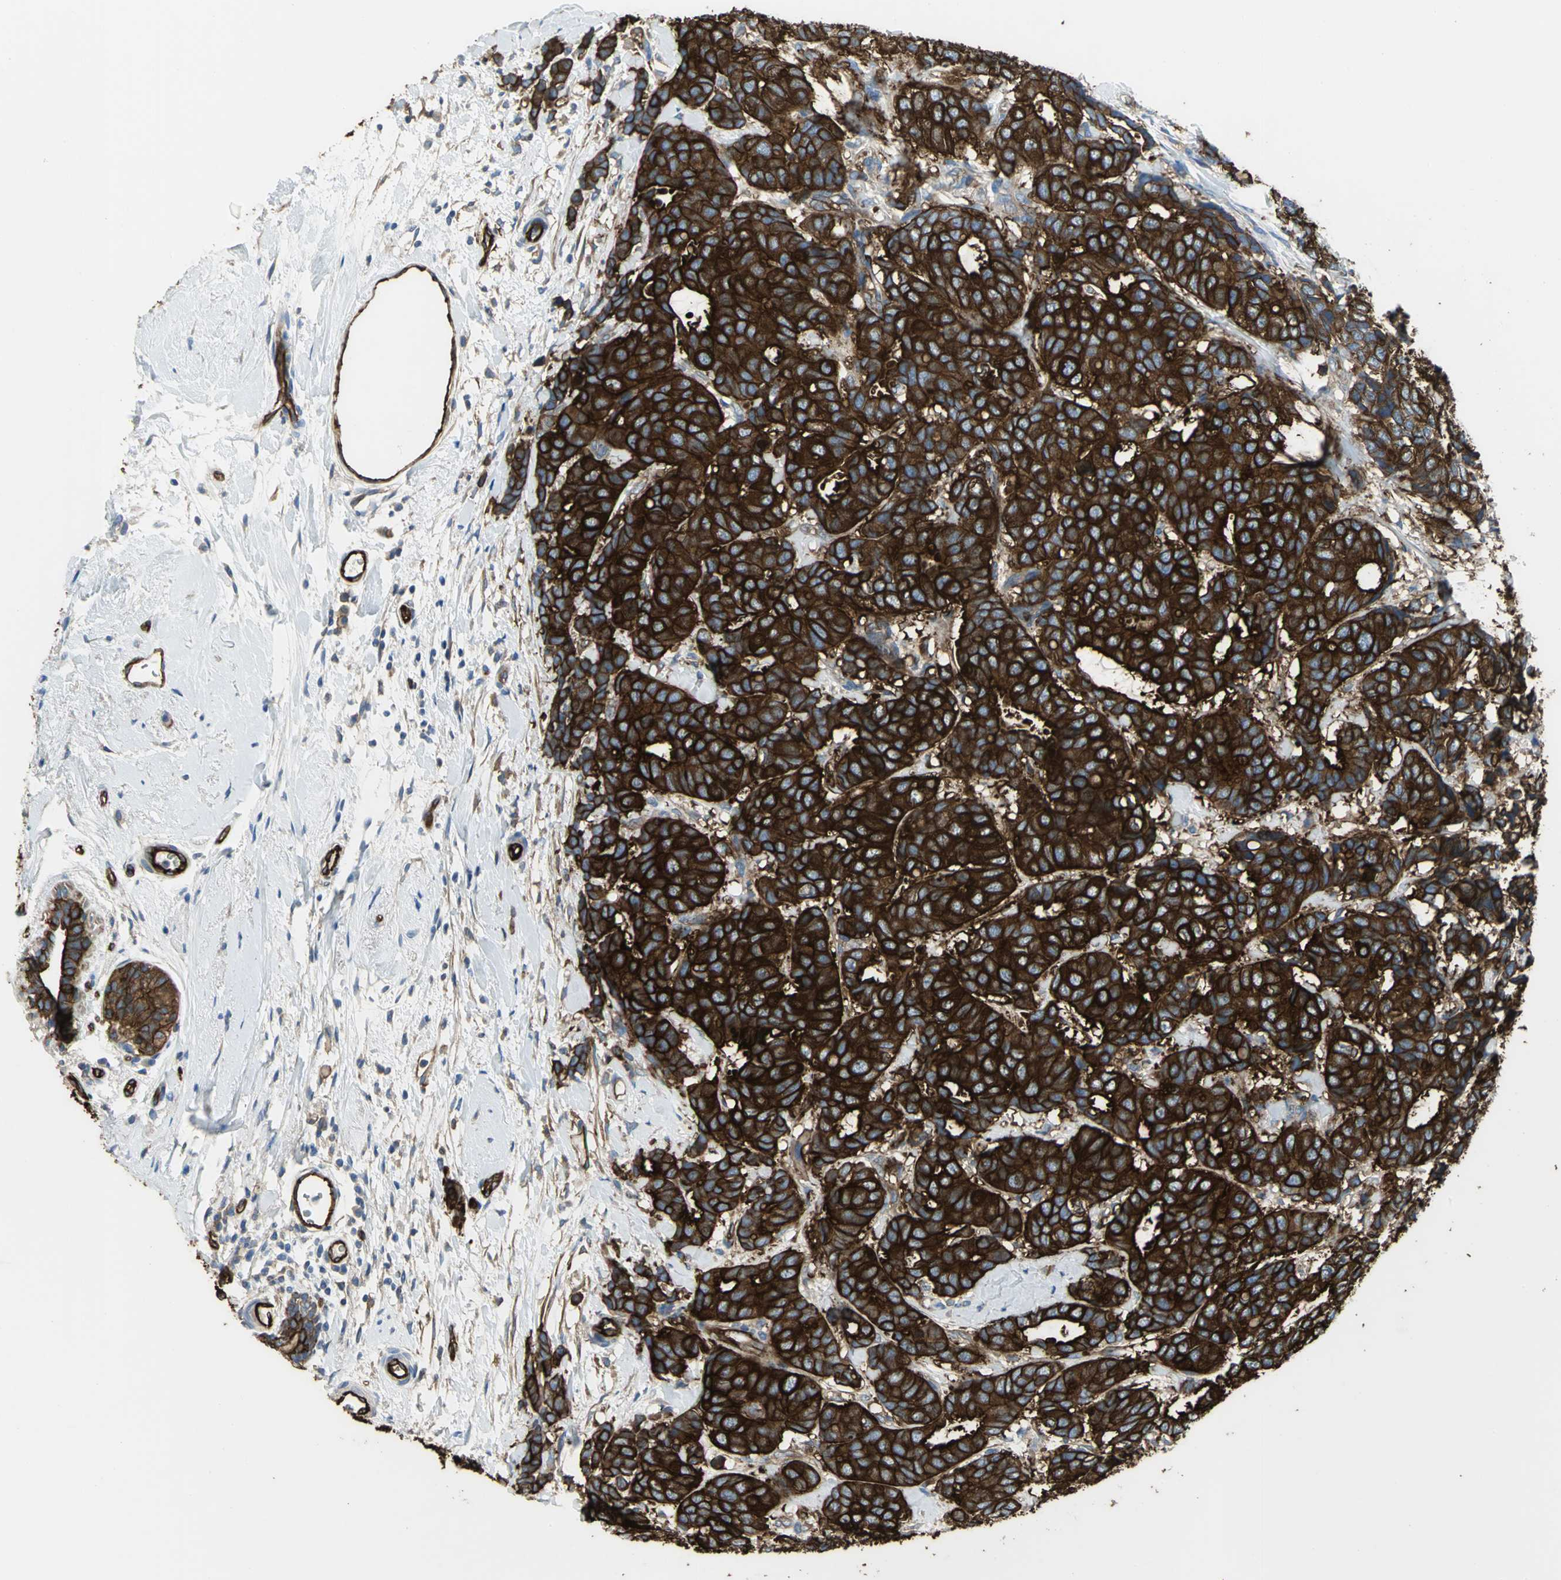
{"staining": {"intensity": "strong", "quantity": ">75%", "location": "cytoplasmic/membranous"}, "tissue": "breast cancer", "cell_type": "Tumor cells", "image_type": "cancer", "snomed": [{"axis": "morphology", "description": "Duct carcinoma"}, {"axis": "topography", "description": "Breast"}], "caption": "Breast cancer (invasive ductal carcinoma) stained with a brown dye displays strong cytoplasmic/membranous positive expression in about >75% of tumor cells.", "gene": "FLNB", "patient": {"sex": "female", "age": 87}}